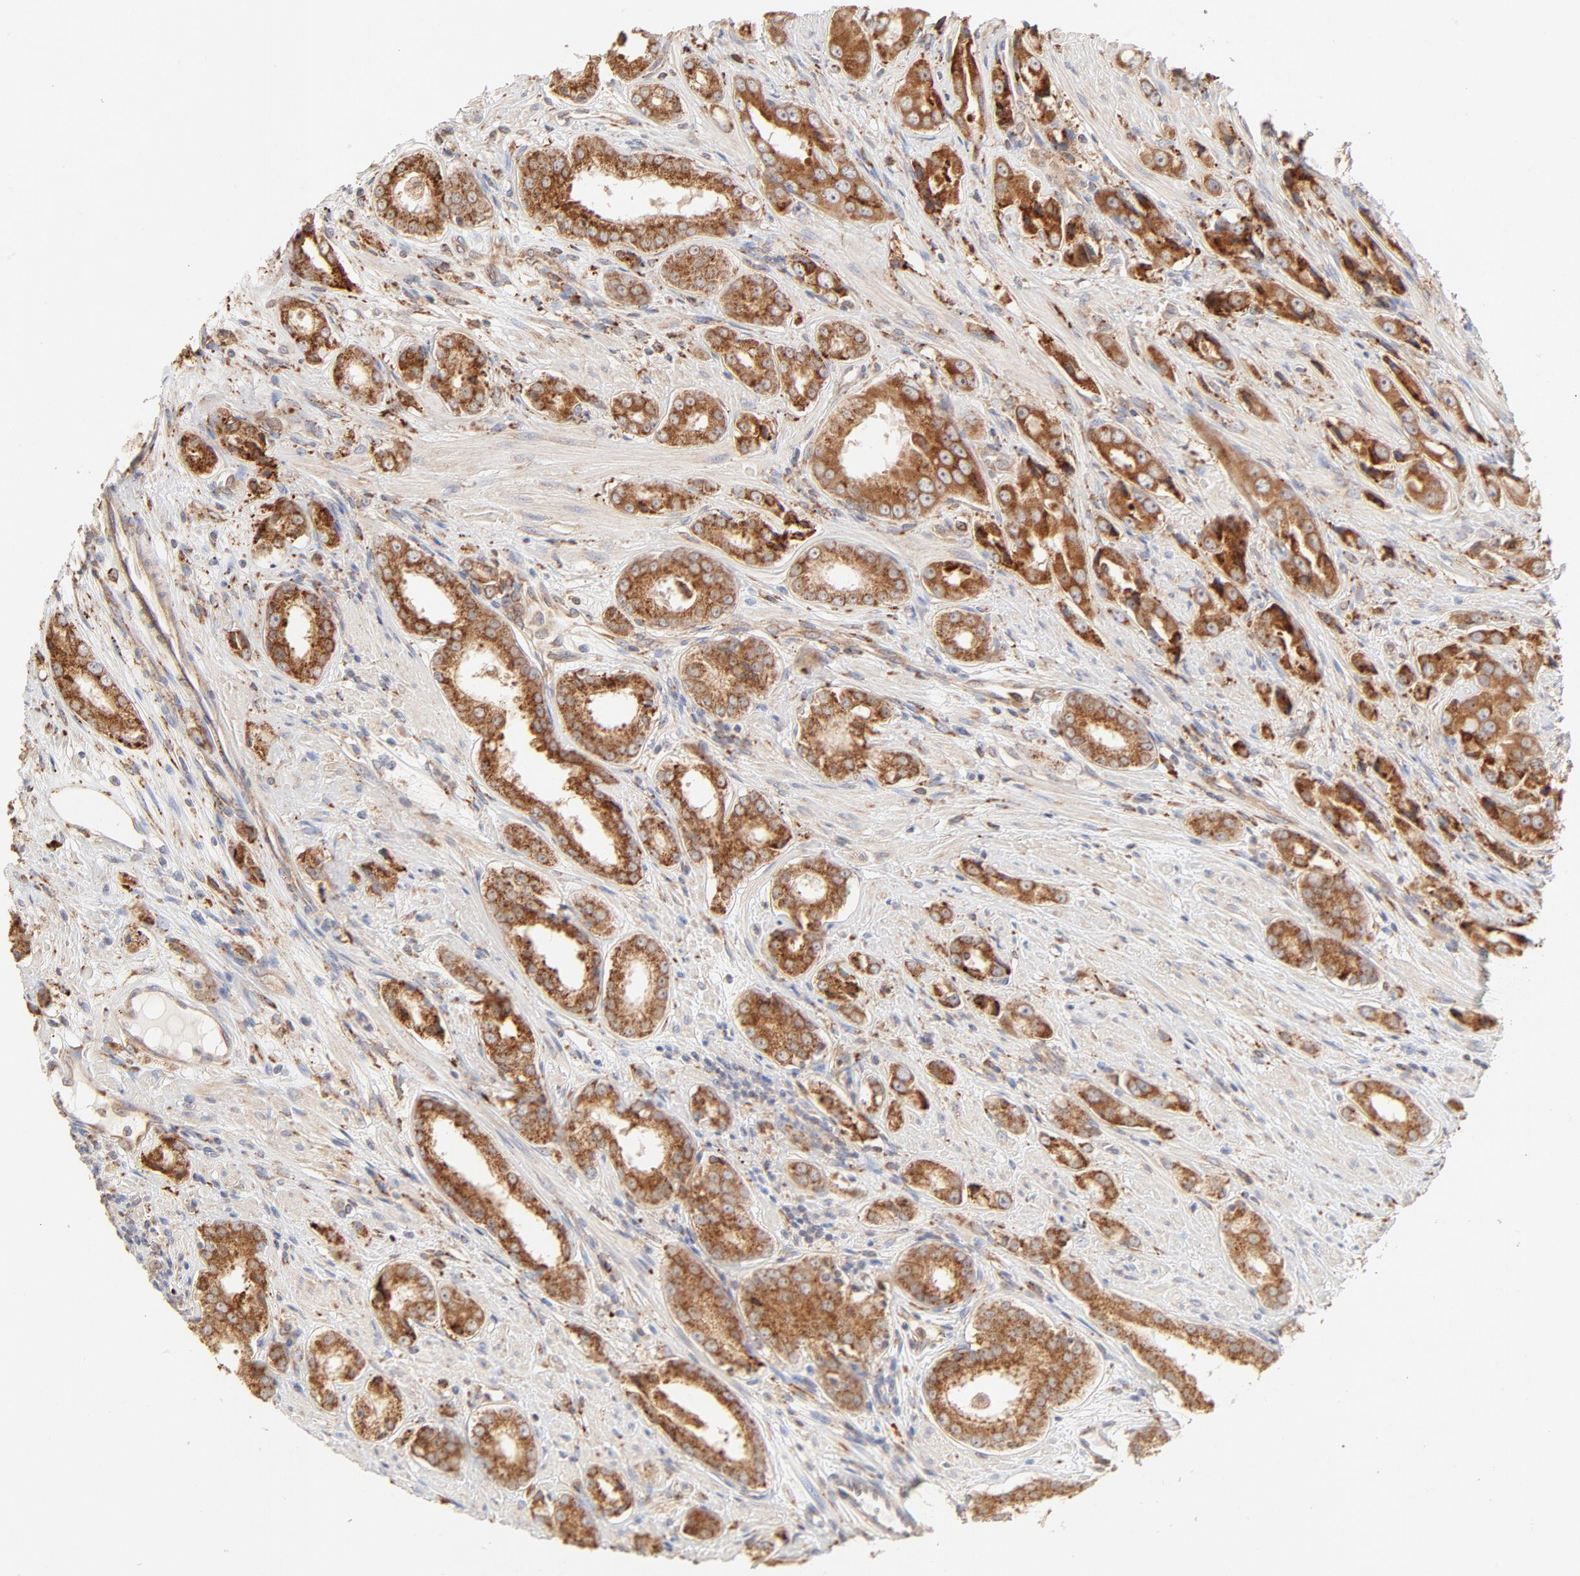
{"staining": {"intensity": "strong", "quantity": ">75%", "location": "cytoplasmic/membranous"}, "tissue": "prostate cancer", "cell_type": "Tumor cells", "image_type": "cancer", "snomed": [{"axis": "morphology", "description": "Adenocarcinoma, Medium grade"}, {"axis": "topography", "description": "Prostate"}], "caption": "High-power microscopy captured an immunohistochemistry photomicrograph of prostate cancer, revealing strong cytoplasmic/membranous staining in approximately >75% of tumor cells.", "gene": "PARP12", "patient": {"sex": "male", "age": 53}}